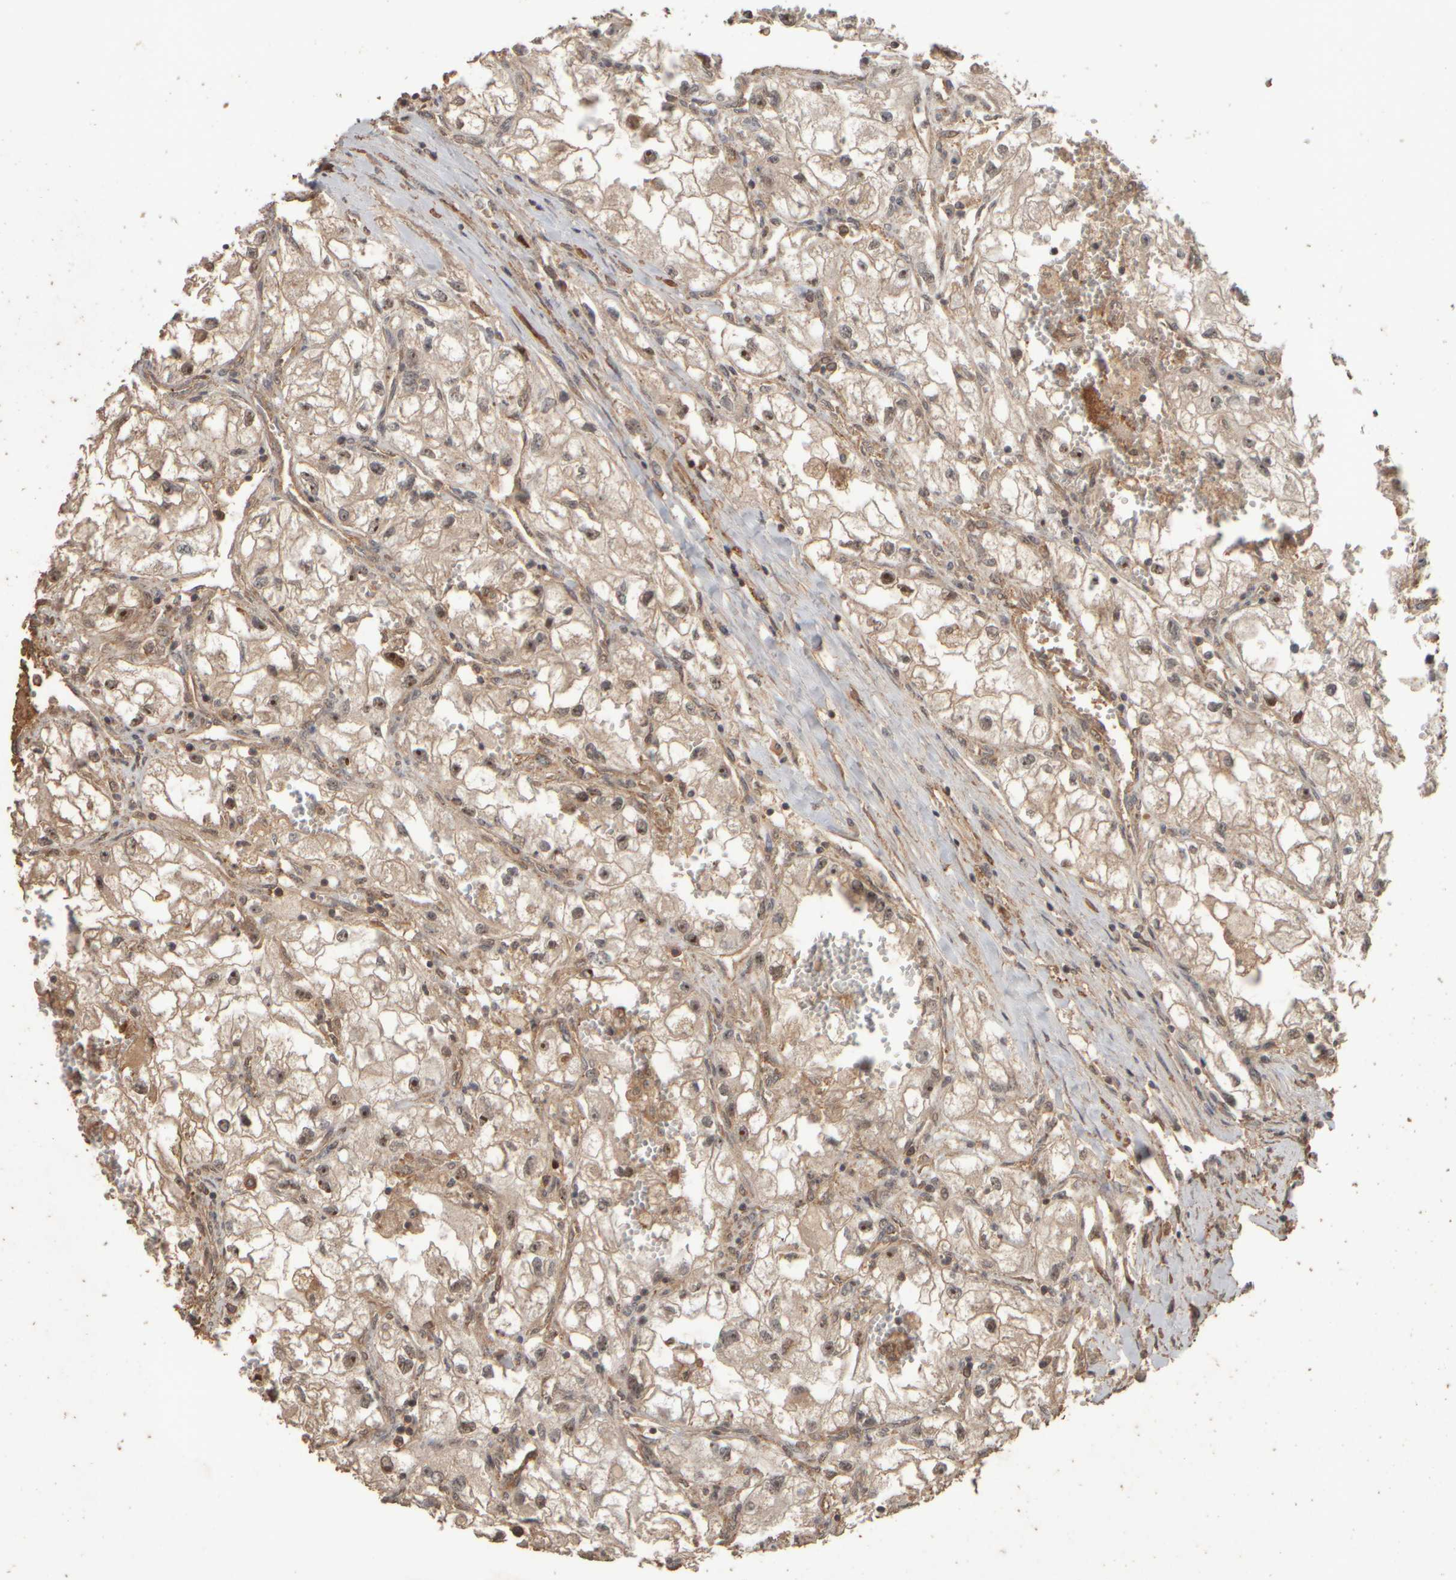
{"staining": {"intensity": "weak", "quantity": ">75%", "location": "cytoplasmic/membranous,nuclear"}, "tissue": "renal cancer", "cell_type": "Tumor cells", "image_type": "cancer", "snomed": [{"axis": "morphology", "description": "Adenocarcinoma, NOS"}, {"axis": "topography", "description": "Kidney"}], "caption": "Human adenocarcinoma (renal) stained with a protein marker shows weak staining in tumor cells.", "gene": "SPHK1", "patient": {"sex": "female", "age": 70}}